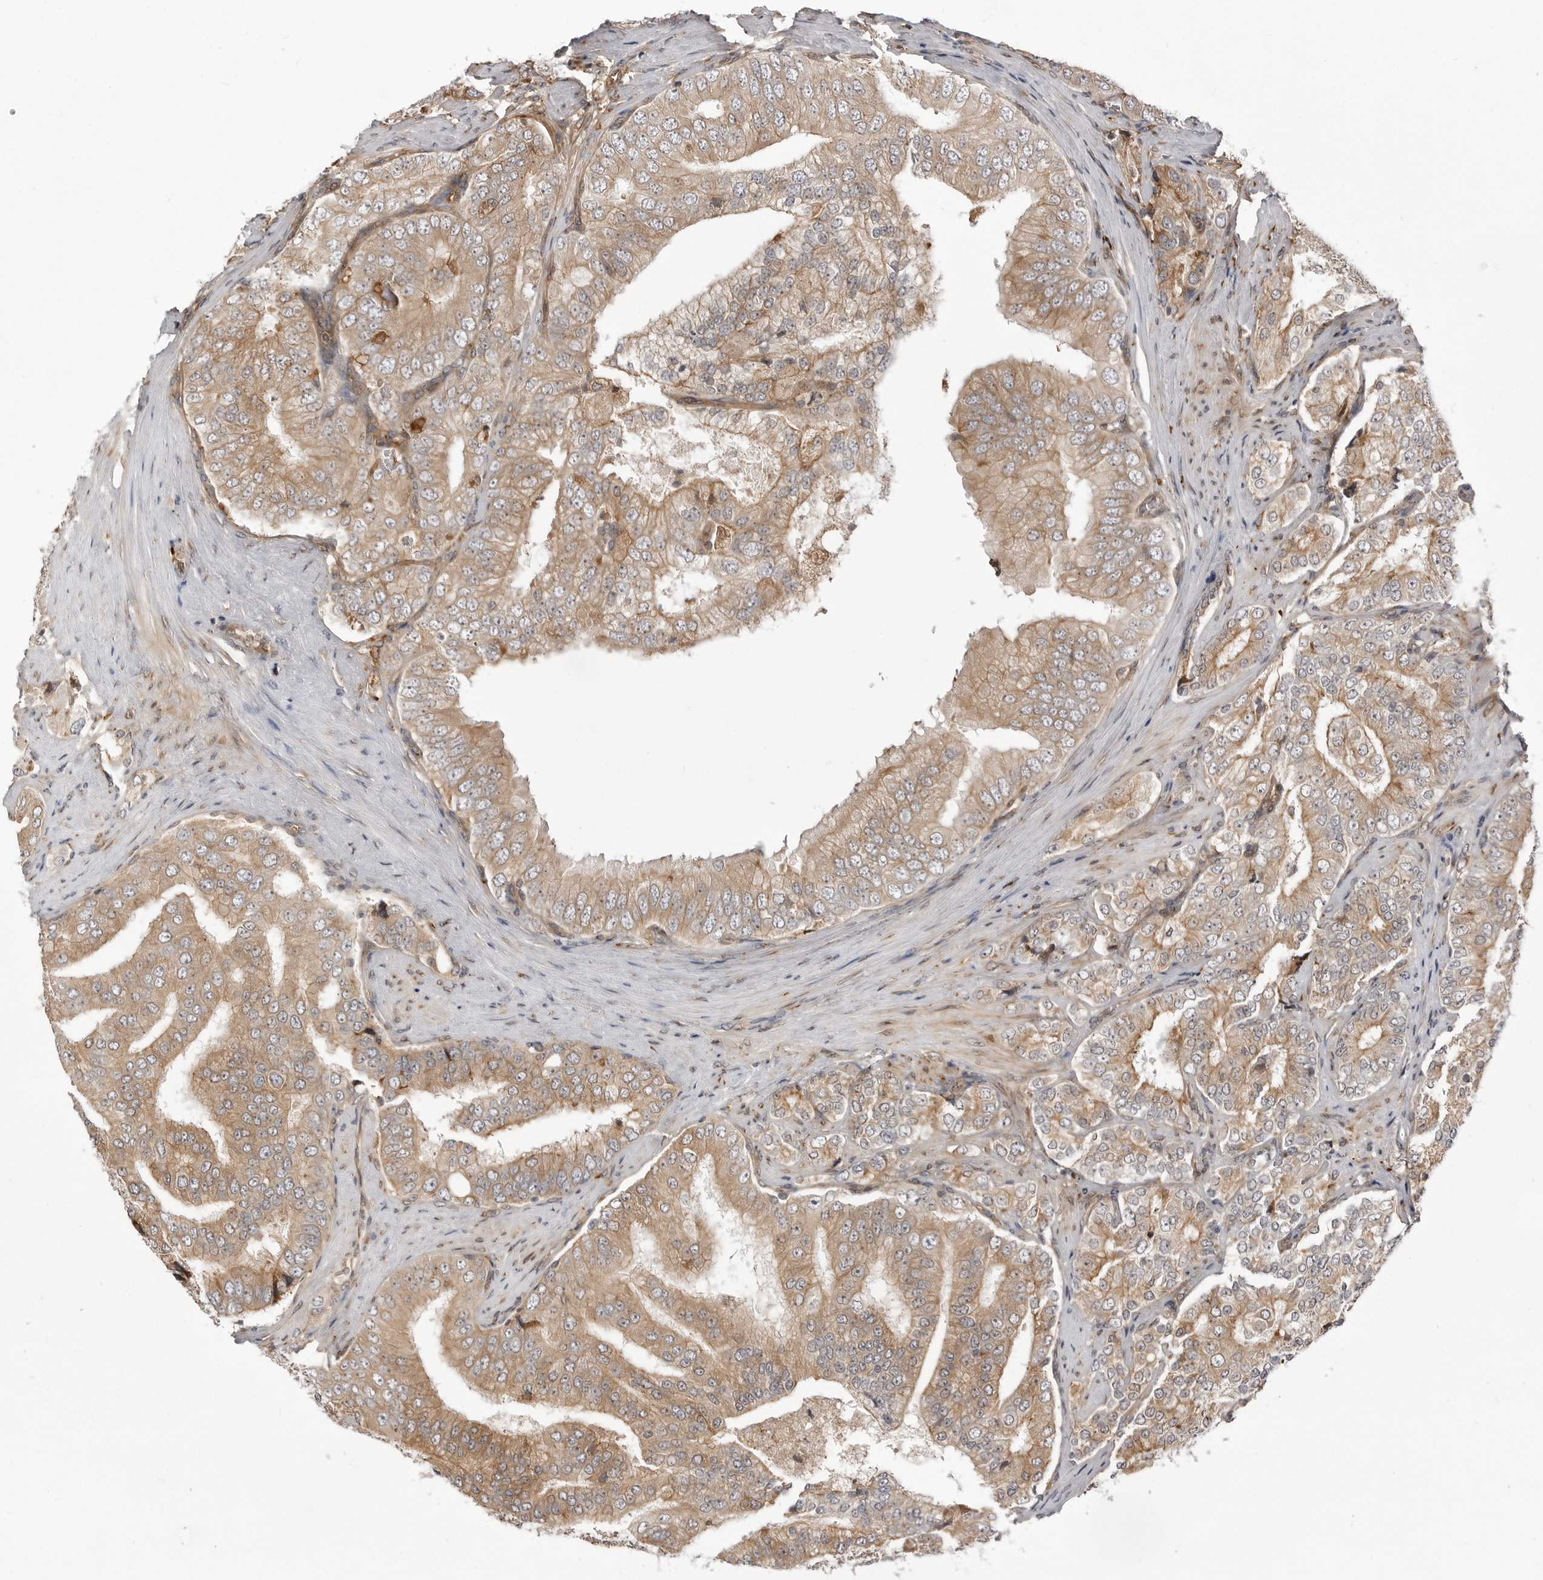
{"staining": {"intensity": "moderate", "quantity": ">75%", "location": "cytoplasmic/membranous"}, "tissue": "prostate cancer", "cell_type": "Tumor cells", "image_type": "cancer", "snomed": [{"axis": "morphology", "description": "Adenocarcinoma, High grade"}, {"axis": "topography", "description": "Prostate"}], "caption": "Human prostate cancer stained with a protein marker shows moderate staining in tumor cells.", "gene": "ARL5A", "patient": {"sex": "male", "age": 58}}